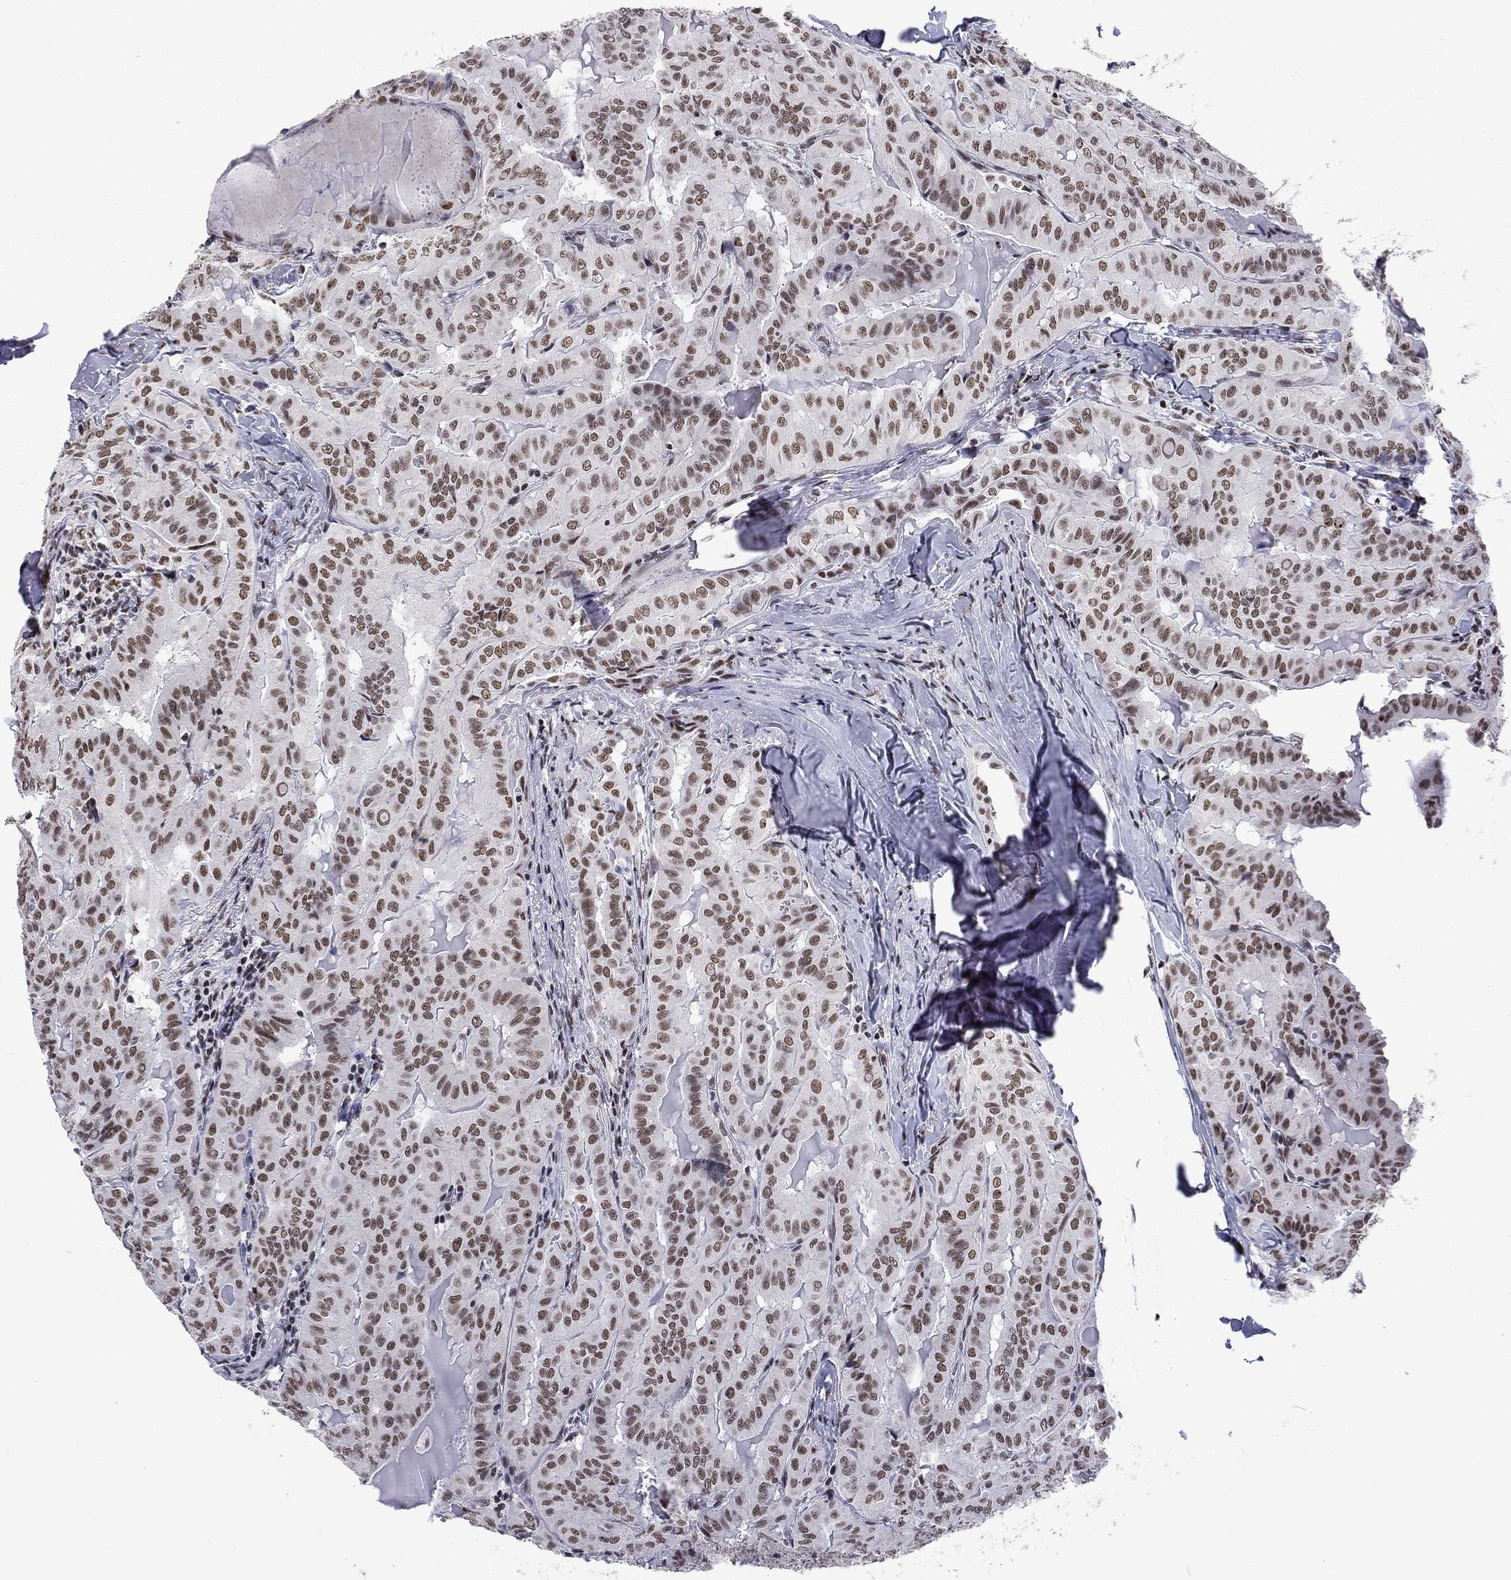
{"staining": {"intensity": "moderate", "quantity": ">75%", "location": "nuclear"}, "tissue": "thyroid cancer", "cell_type": "Tumor cells", "image_type": "cancer", "snomed": [{"axis": "morphology", "description": "Papillary adenocarcinoma, NOS"}, {"axis": "topography", "description": "Thyroid gland"}], "caption": "Thyroid cancer stained with DAB immunohistochemistry (IHC) shows medium levels of moderate nuclear expression in approximately >75% of tumor cells.", "gene": "ETV5", "patient": {"sex": "female", "age": 68}}